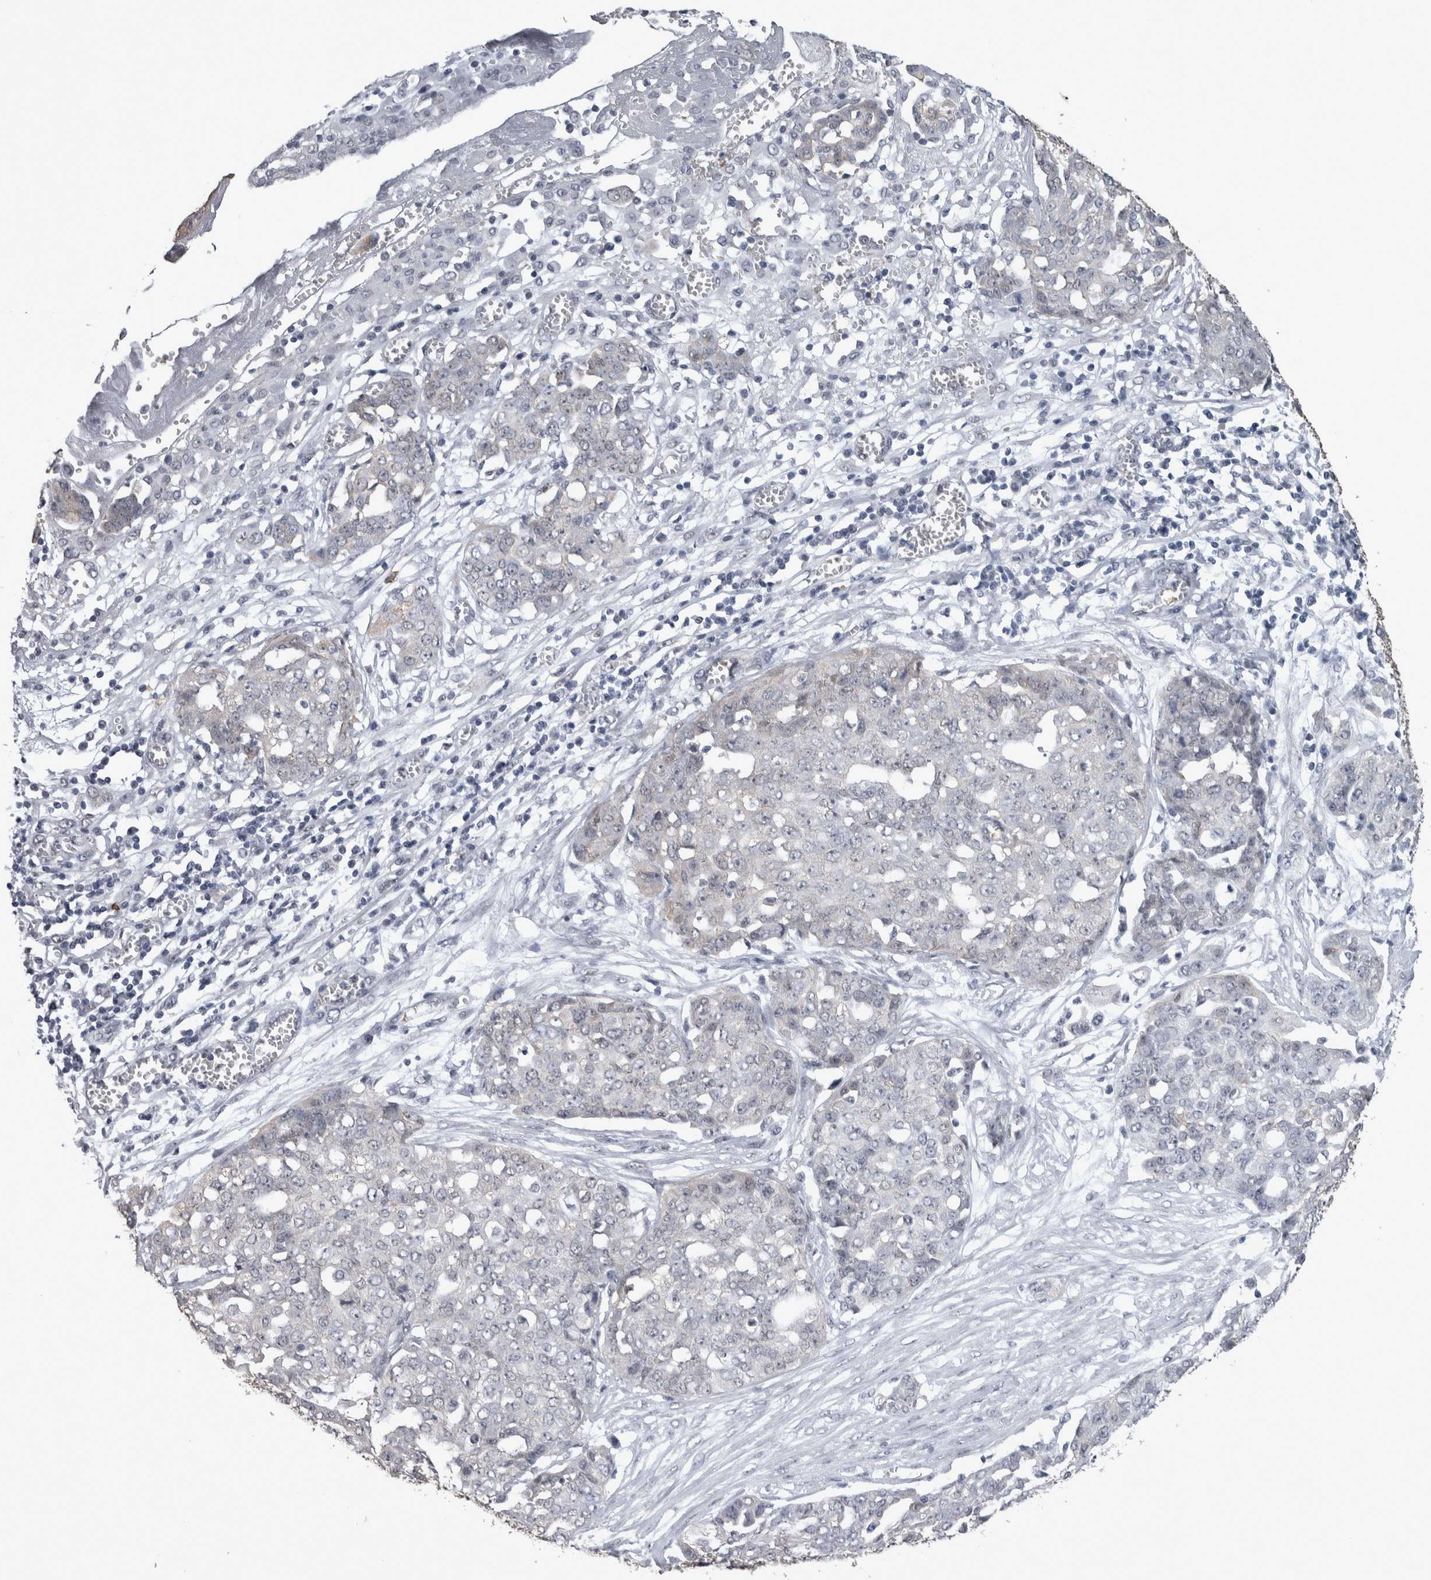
{"staining": {"intensity": "negative", "quantity": "none", "location": "none"}, "tissue": "ovarian cancer", "cell_type": "Tumor cells", "image_type": "cancer", "snomed": [{"axis": "morphology", "description": "Cystadenocarcinoma, serous, NOS"}, {"axis": "topography", "description": "Soft tissue"}, {"axis": "topography", "description": "Ovary"}], "caption": "DAB immunohistochemical staining of human ovarian cancer (serous cystadenocarcinoma) demonstrates no significant positivity in tumor cells.", "gene": "PEBP4", "patient": {"sex": "female", "age": 57}}